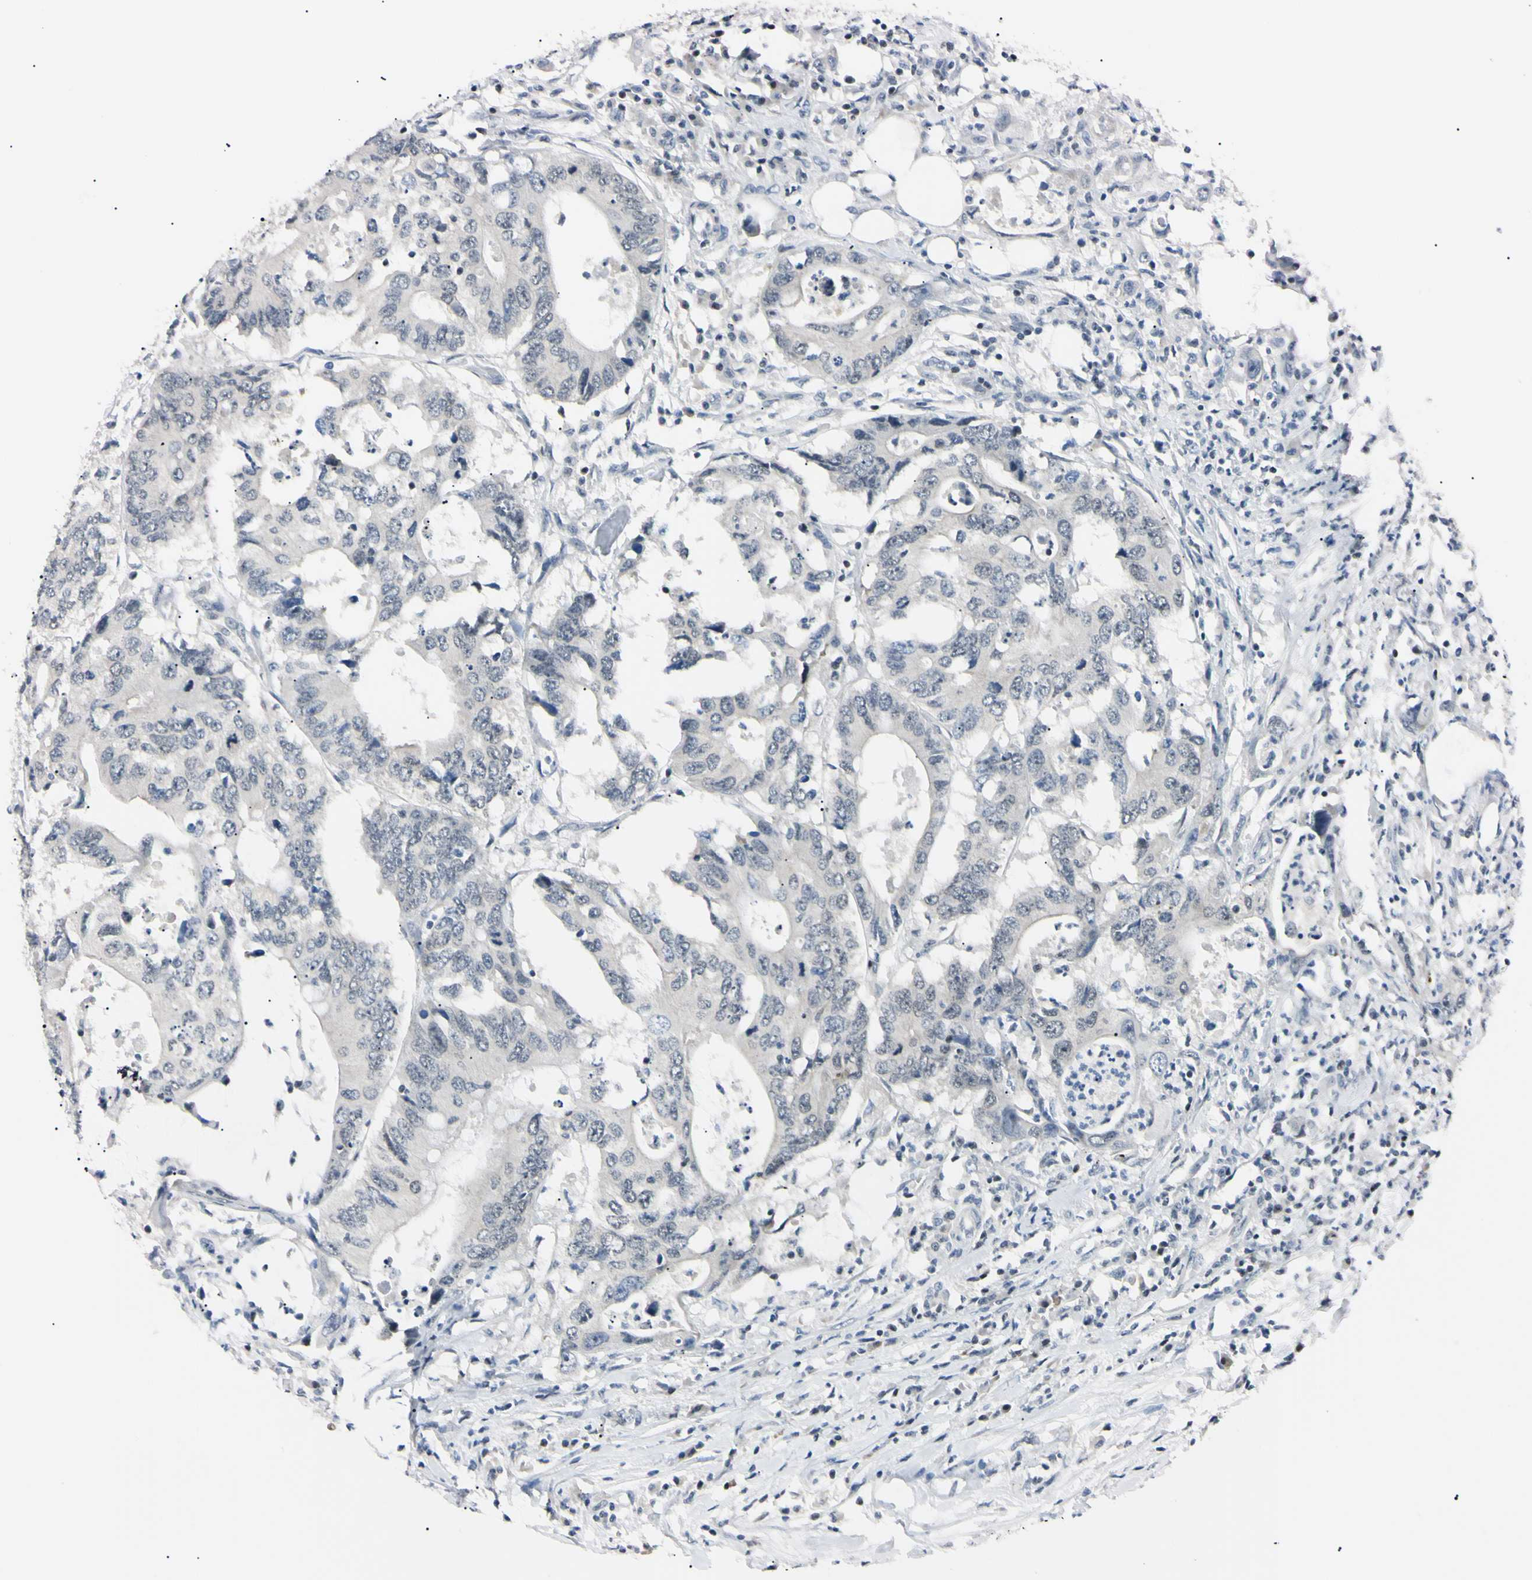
{"staining": {"intensity": "weak", "quantity": "25%-75%", "location": "nuclear"}, "tissue": "colorectal cancer", "cell_type": "Tumor cells", "image_type": "cancer", "snomed": [{"axis": "morphology", "description": "Adenocarcinoma, NOS"}, {"axis": "topography", "description": "Colon"}], "caption": "Immunohistochemical staining of colorectal cancer (adenocarcinoma) demonstrates low levels of weak nuclear expression in approximately 25%-75% of tumor cells. (brown staining indicates protein expression, while blue staining denotes nuclei).", "gene": "C1orf174", "patient": {"sex": "male", "age": 71}}